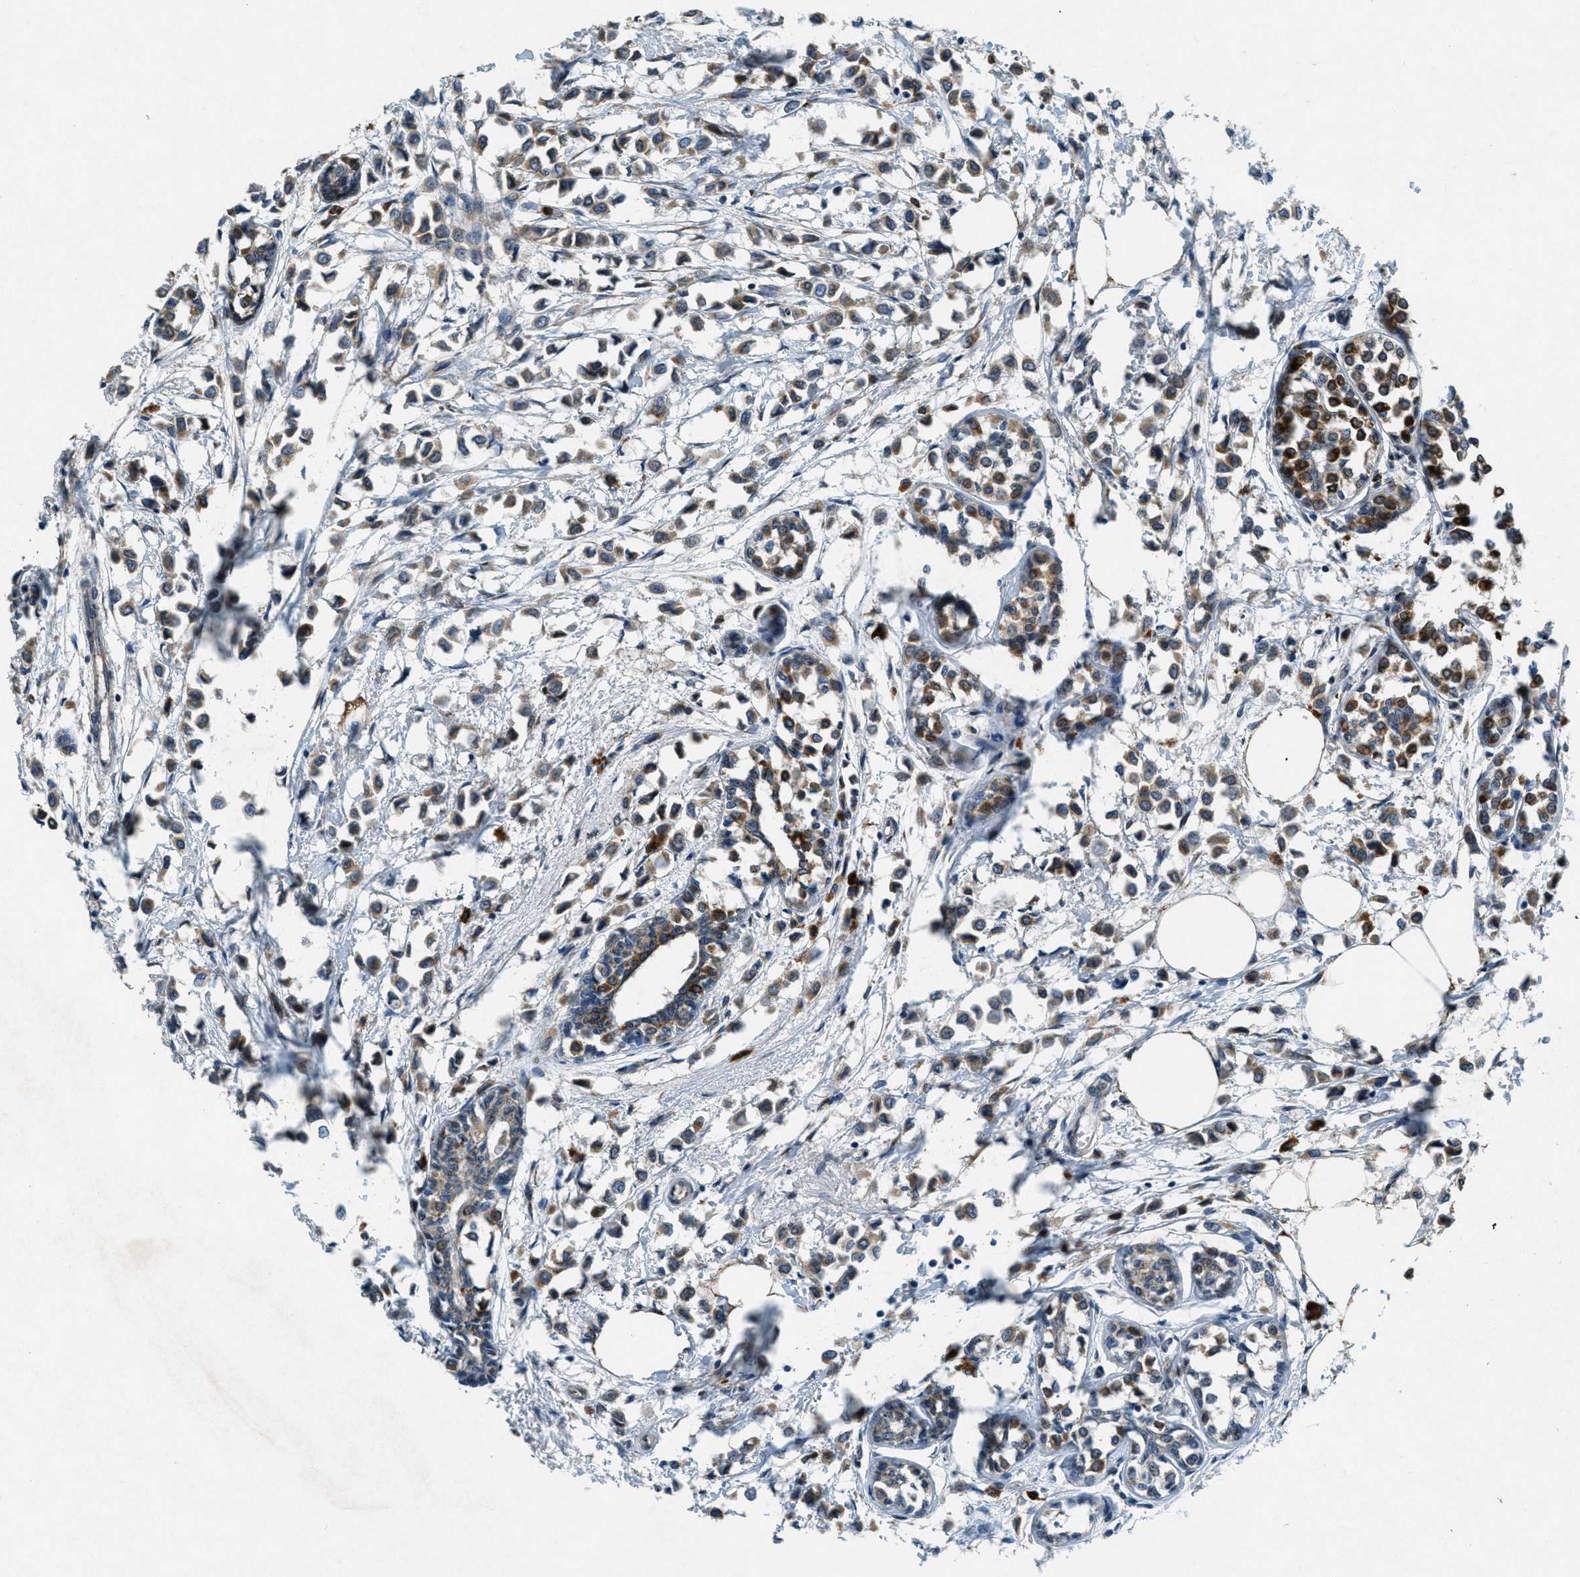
{"staining": {"intensity": "moderate", "quantity": ">75%", "location": "cytoplasmic/membranous"}, "tissue": "breast cancer", "cell_type": "Tumor cells", "image_type": "cancer", "snomed": [{"axis": "morphology", "description": "Lobular carcinoma"}, {"axis": "topography", "description": "Breast"}], "caption": "Immunohistochemistry (IHC) image of neoplastic tissue: lobular carcinoma (breast) stained using immunohistochemistry (IHC) exhibits medium levels of moderate protein expression localized specifically in the cytoplasmic/membranous of tumor cells, appearing as a cytoplasmic/membranous brown color.", "gene": "RAB3D", "patient": {"sex": "female", "age": 51}}